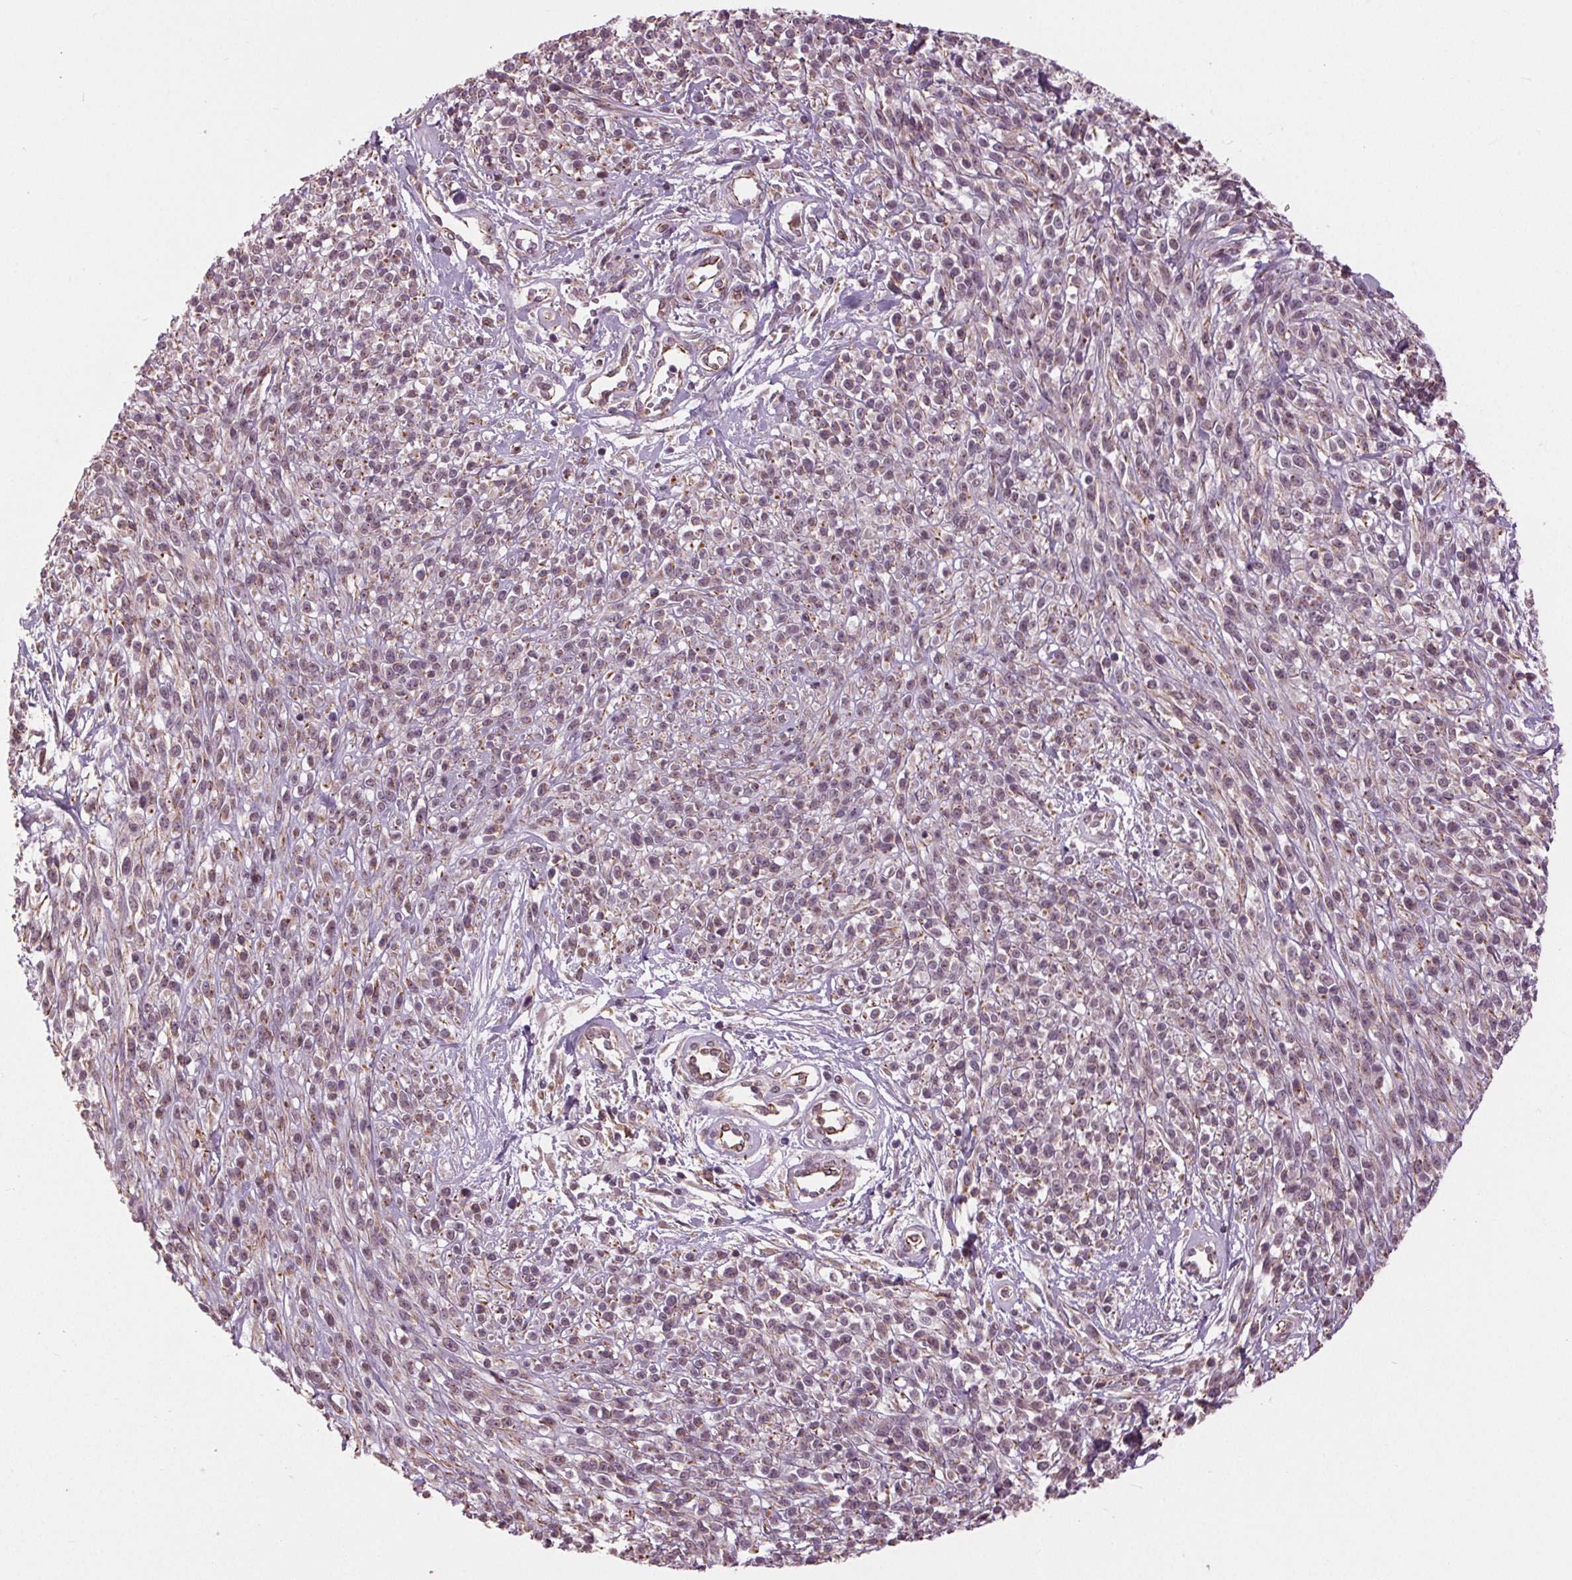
{"staining": {"intensity": "weak", "quantity": ">75%", "location": "cytoplasmic/membranous"}, "tissue": "melanoma", "cell_type": "Tumor cells", "image_type": "cancer", "snomed": [{"axis": "morphology", "description": "Malignant melanoma, NOS"}, {"axis": "topography", "description": "Skin"}, {"axis": "topography", "description": "Skin of trunk"}], "caption": "Protein staining by IHC displays weak cytoplasmic/membranous expression in about >75% of tumor cells in malignant melanoma. (brown staining indicates protein expression, while blue staining denotes nuclei).", "gene": "BSDC1", "patient": {"sex": "male", "age": 74}}